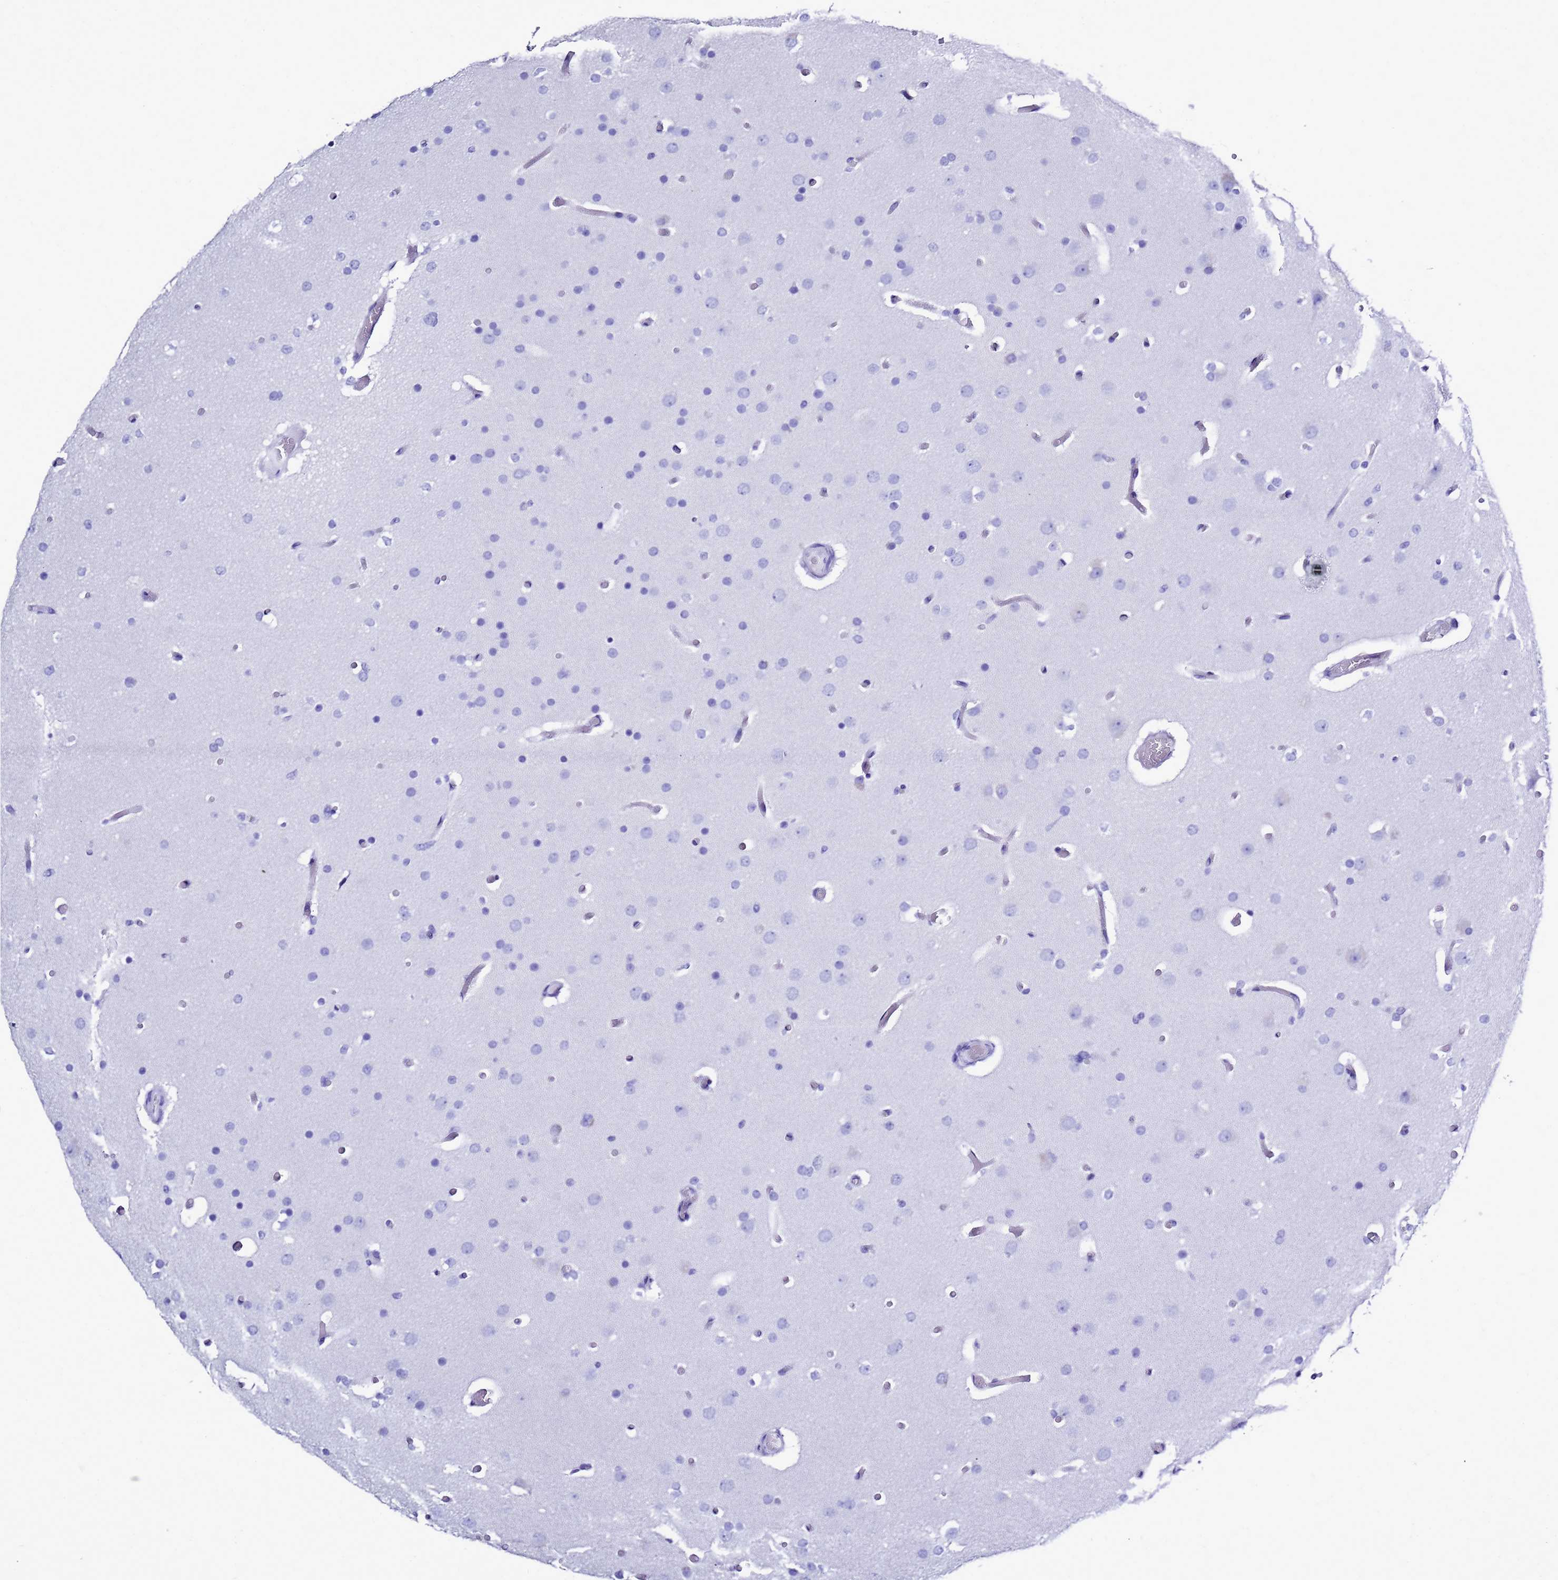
{"staining": {"intensity": "negative", "quantity": "none", "location": "none"}, "tissue": "glioma", "cell_type": "Tumor cells", "image_type": "cancer", "snomed": [{"axis": "morphology", "description": "Glioma, malignant, High grade"}, {"axis": "topography", "description": "Cerebral cortex"}], "caption": "Tumor cells show no significant staining in glioma.", "gene": "LIPF", "patient": {"sex": "female", "age": 36}}